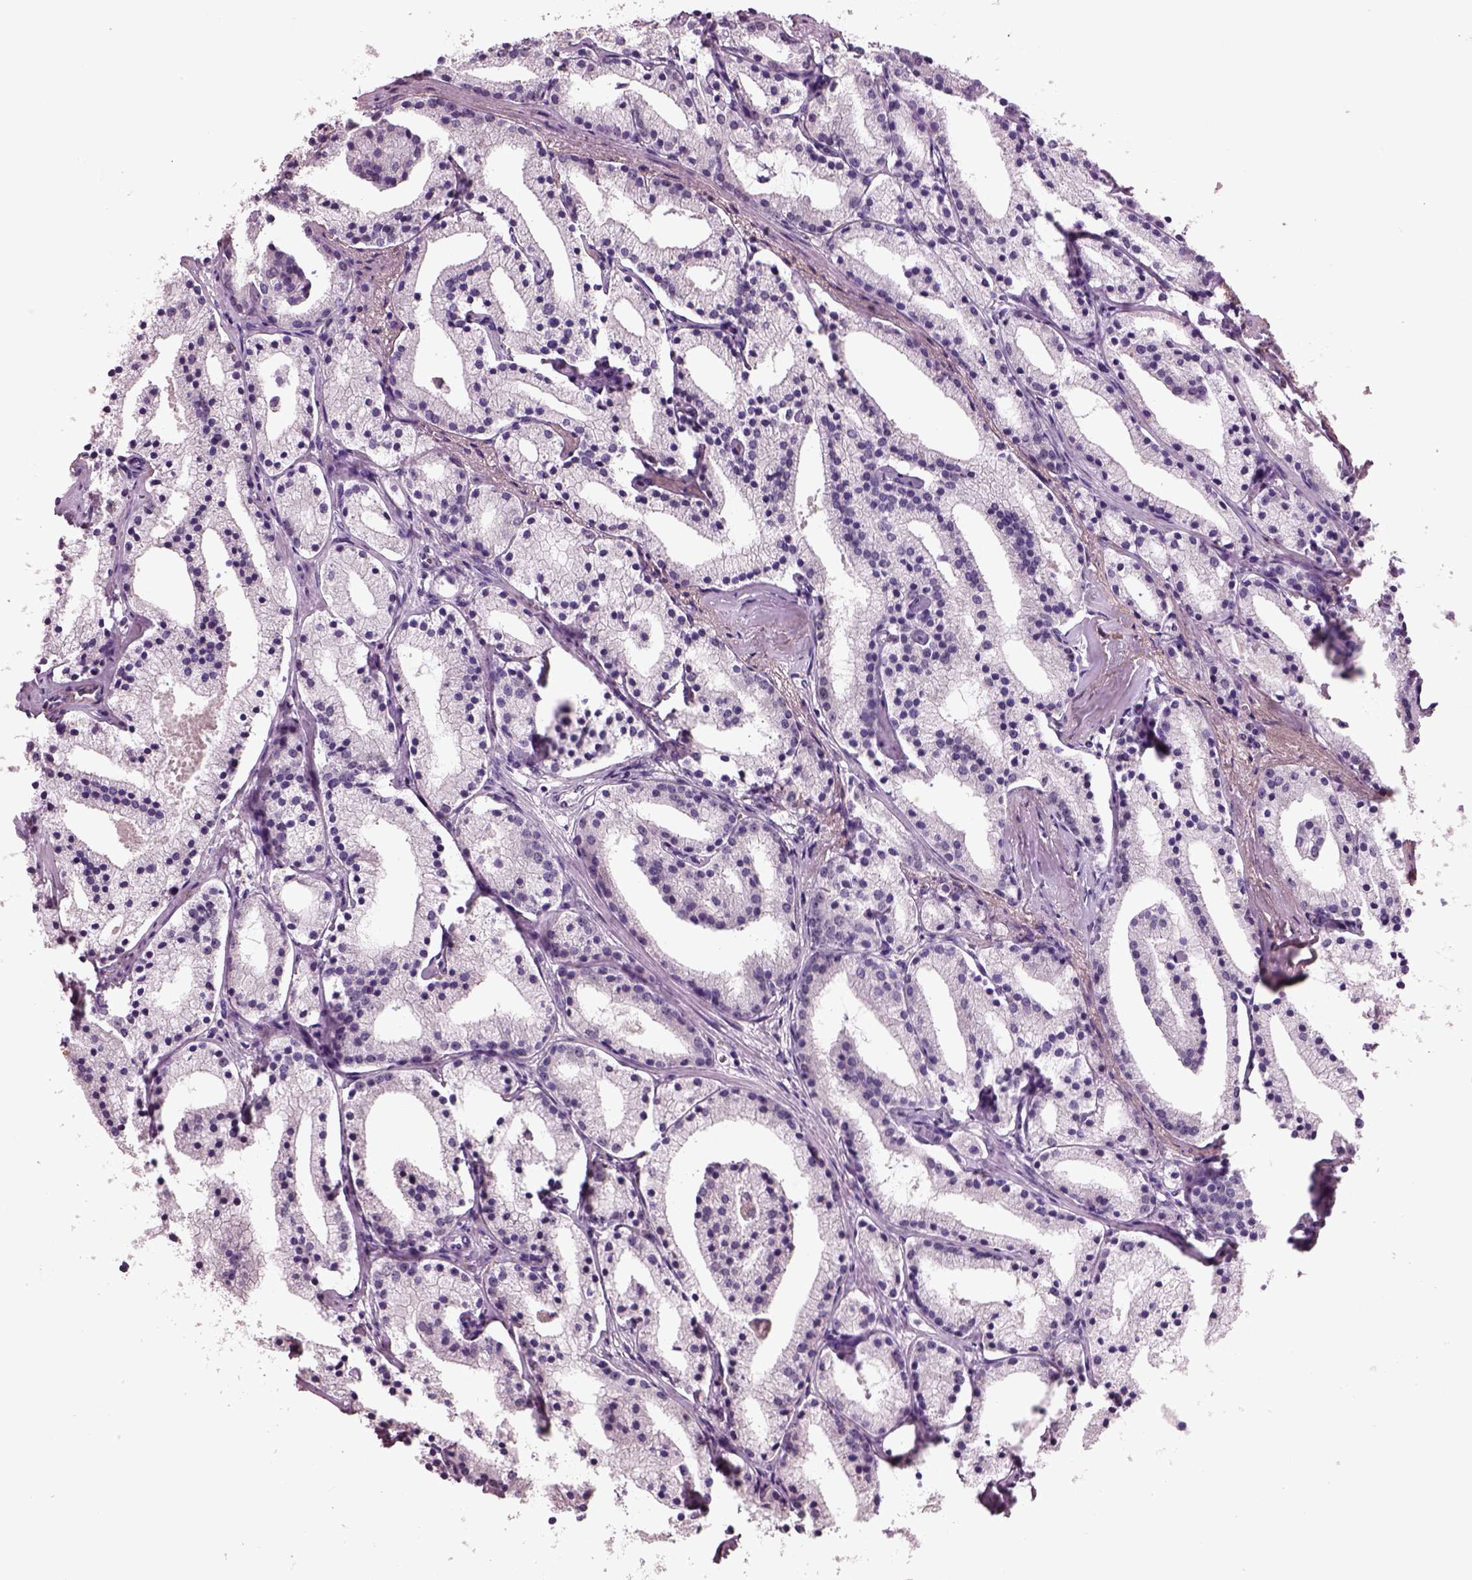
{"staining": {"intensity": "negative", "quantity": "none", "location": "none"}, "tissue": "prostate cancer", "cell_type": "Tumor cells", "image_type": "cancer", "snomed": [{"axis": "morphology", "description": "Adenocarcinoma, NOS"}, {"axis": "topography", "description": "Prostate"}], "caption": "Adenocarcinoma (prostate) stained for a protein using IHC reveals no staining tumor cells.", "gene": "SEPHS1", "patient": {"sex": "male", "age": 69}}